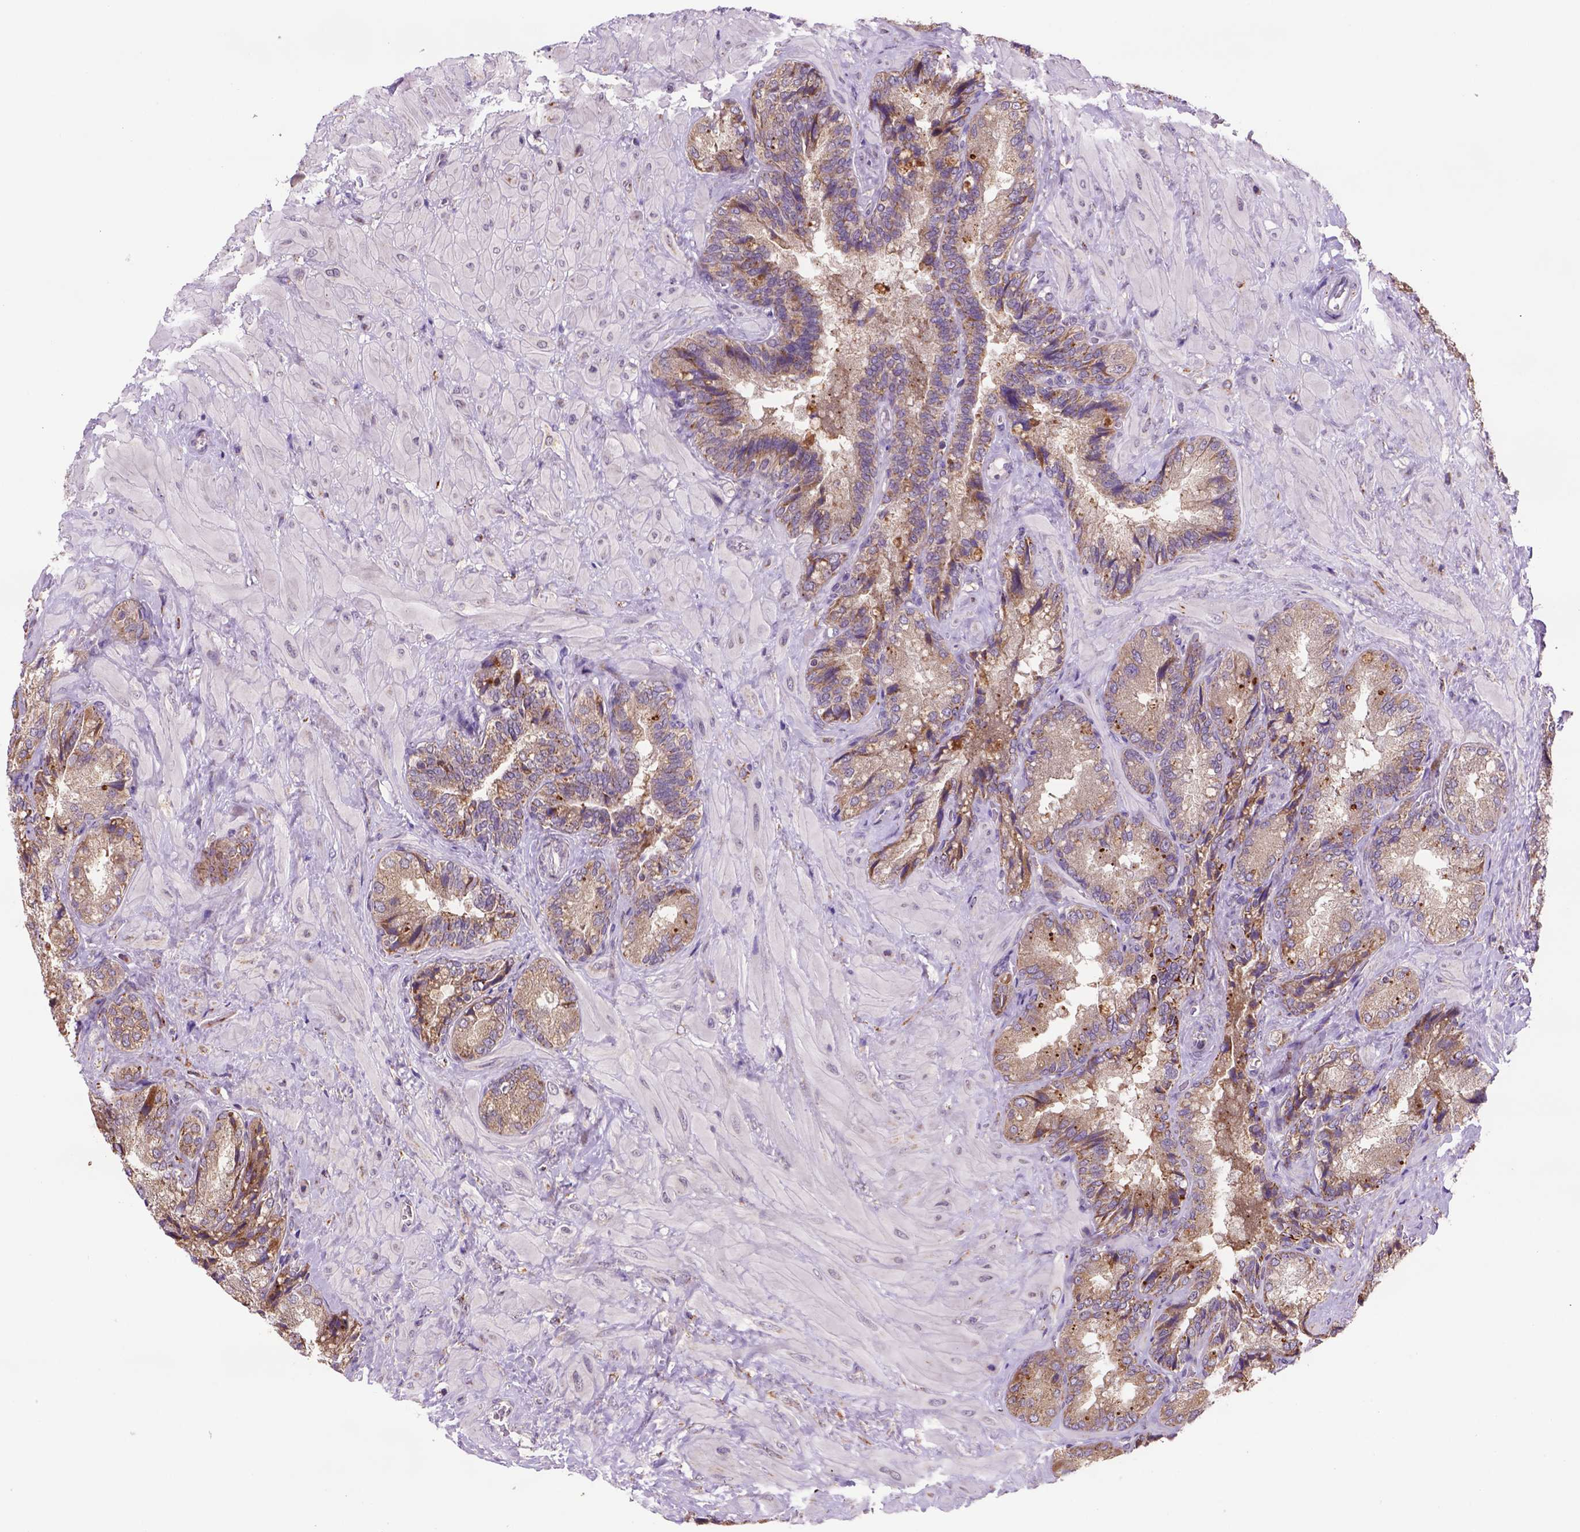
{"staining": {"intensity": "moderate", "quantity": ">75%", "location": "cytoplasmic/membranous"}, "tissue": "seminal vesicle", "cell_type": "Glandular cells", "image_type": "normal", "snomed": [{"axis": "morphology", "description": "Normal tissue, NOS"}, {"axis": "topography", "description": "Seminal veicle"}], "caption": "A medium amount of moderate cytoplasmic/membranous staining is identified in about >75% of glandular cells in benign seminal vesicle. (Brightfield microscopy of DAB IHC at high magnification).", "gene": "FZD7", "patient": {"sex": "male", "age": 57}}